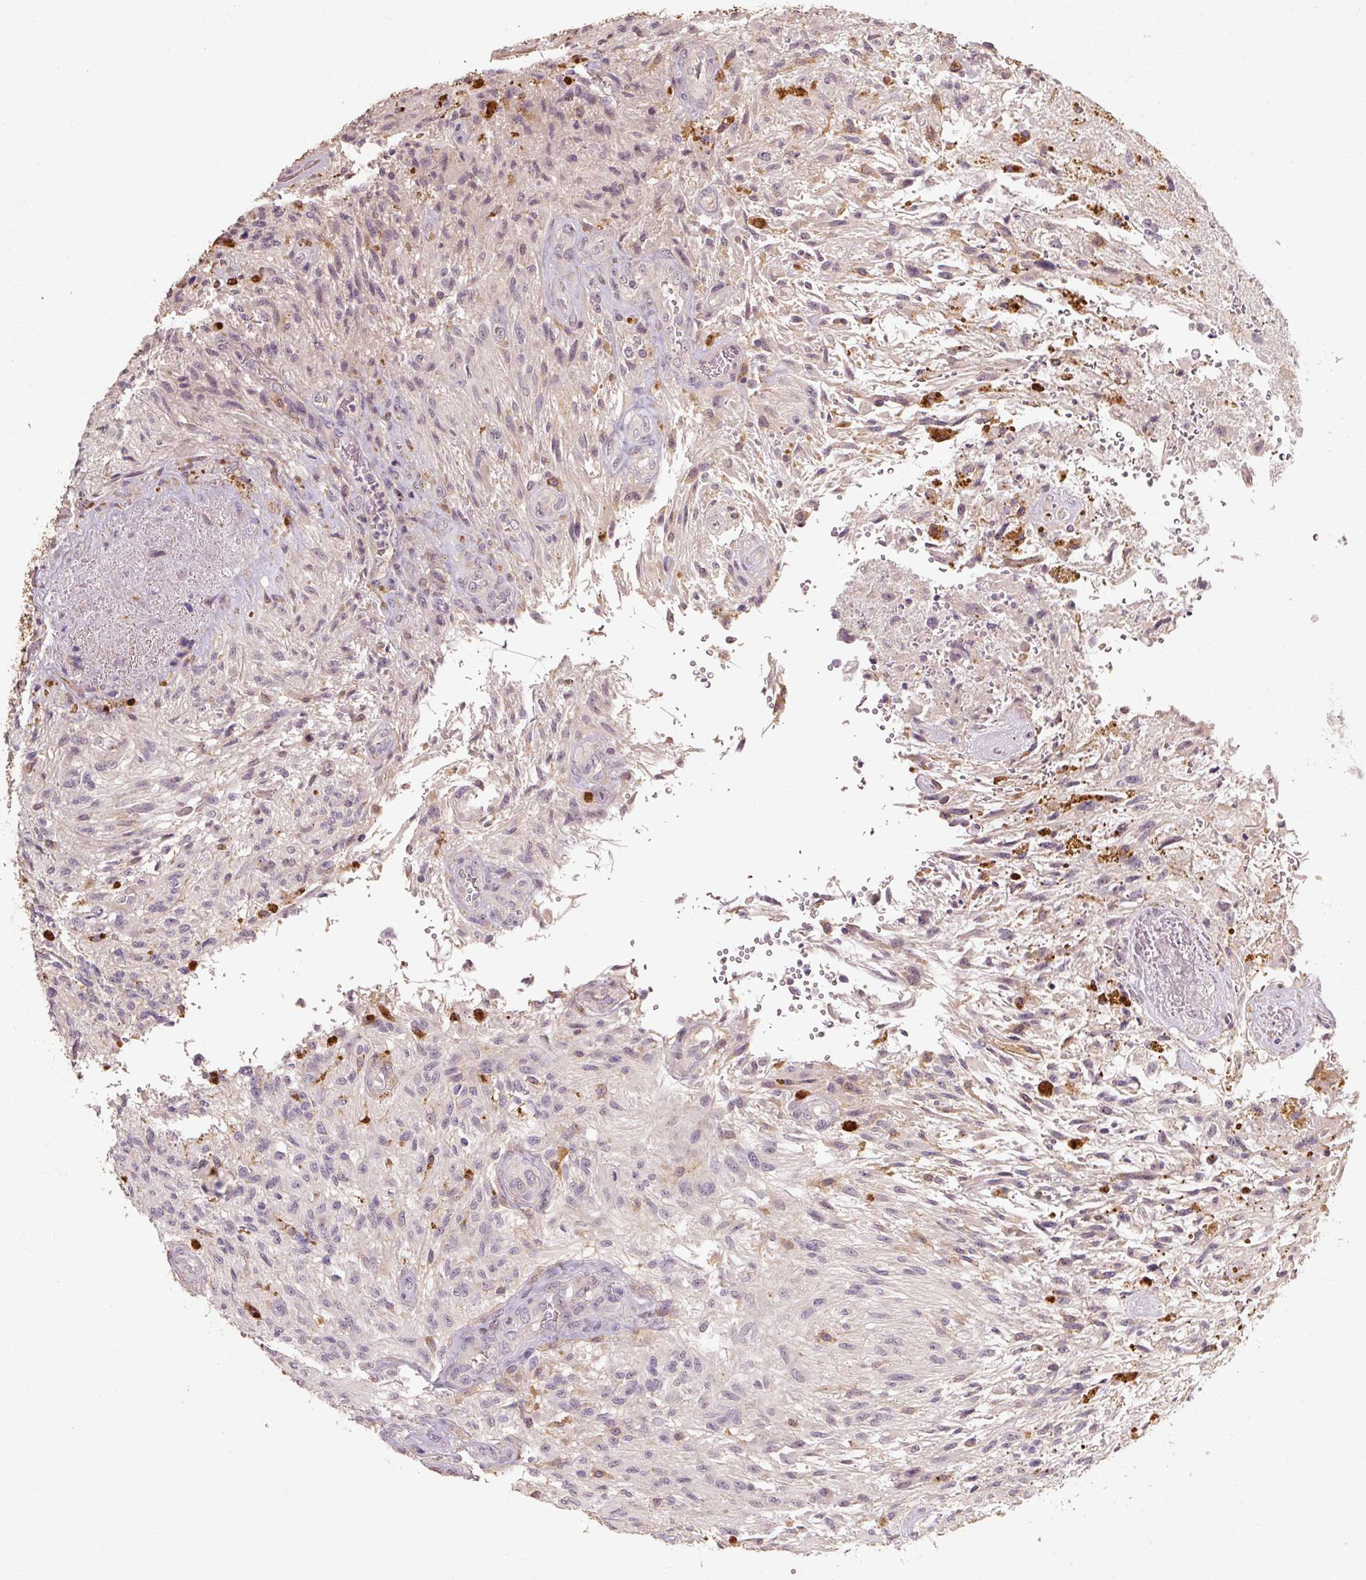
{"staining": {"intensity": "moderate", "quantity": "<25%", "location": "cytoplasmic/membranous"}, "tissue": "glioma", "cell_type": "Tumor cells", "image_type": "cancer", "snomed": [{"axis": "morphology", "description": "Glioma, malignant, High grade"}, {"axis": "topography", "description": "Brain"}], "caption": "Immunohistochemical staining of malignant glioma (high-grade) demonstrates moderate cytoplasmic/membranous protein expression in approximately <25% of tumor cells.", "gene": "CFAP65", "patient": {"sex": "male", "age": 56}}